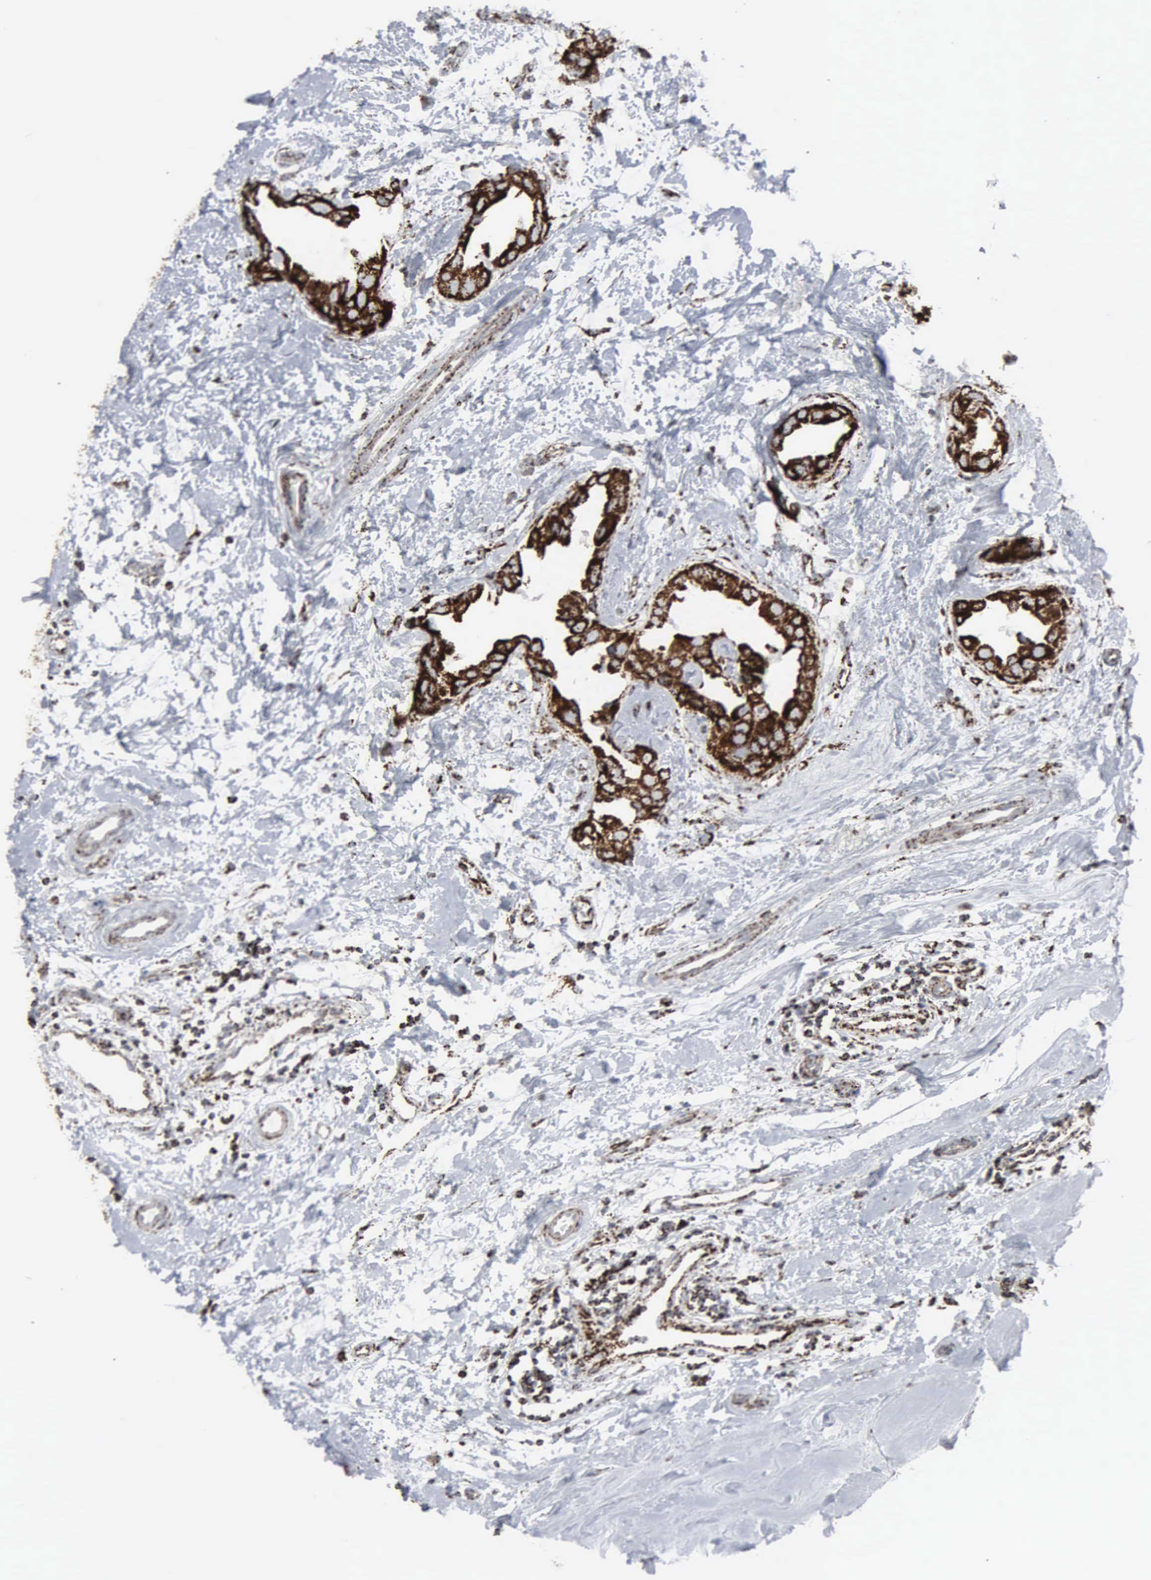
{"staining": {"intensity": "strong", "quantity": ">75%", "location": "cytoplasmic/membranous"}, "tissue": "breast cancer", "cell_type": "Tumor cells", "image_type": "cancer", "snomed": [{"axis": "morphology", "description": "Duct carcinoma"}, {"axis": "topography", "description": "Breast"}], "caption": "Brown immunohistochemical staining in breast cancer exhibits strong cytoplasmic/membranous positivity in about >75% of tumor cells.", "gene": "HSPA9", "patient": {"sex": "female", "age": 40}}